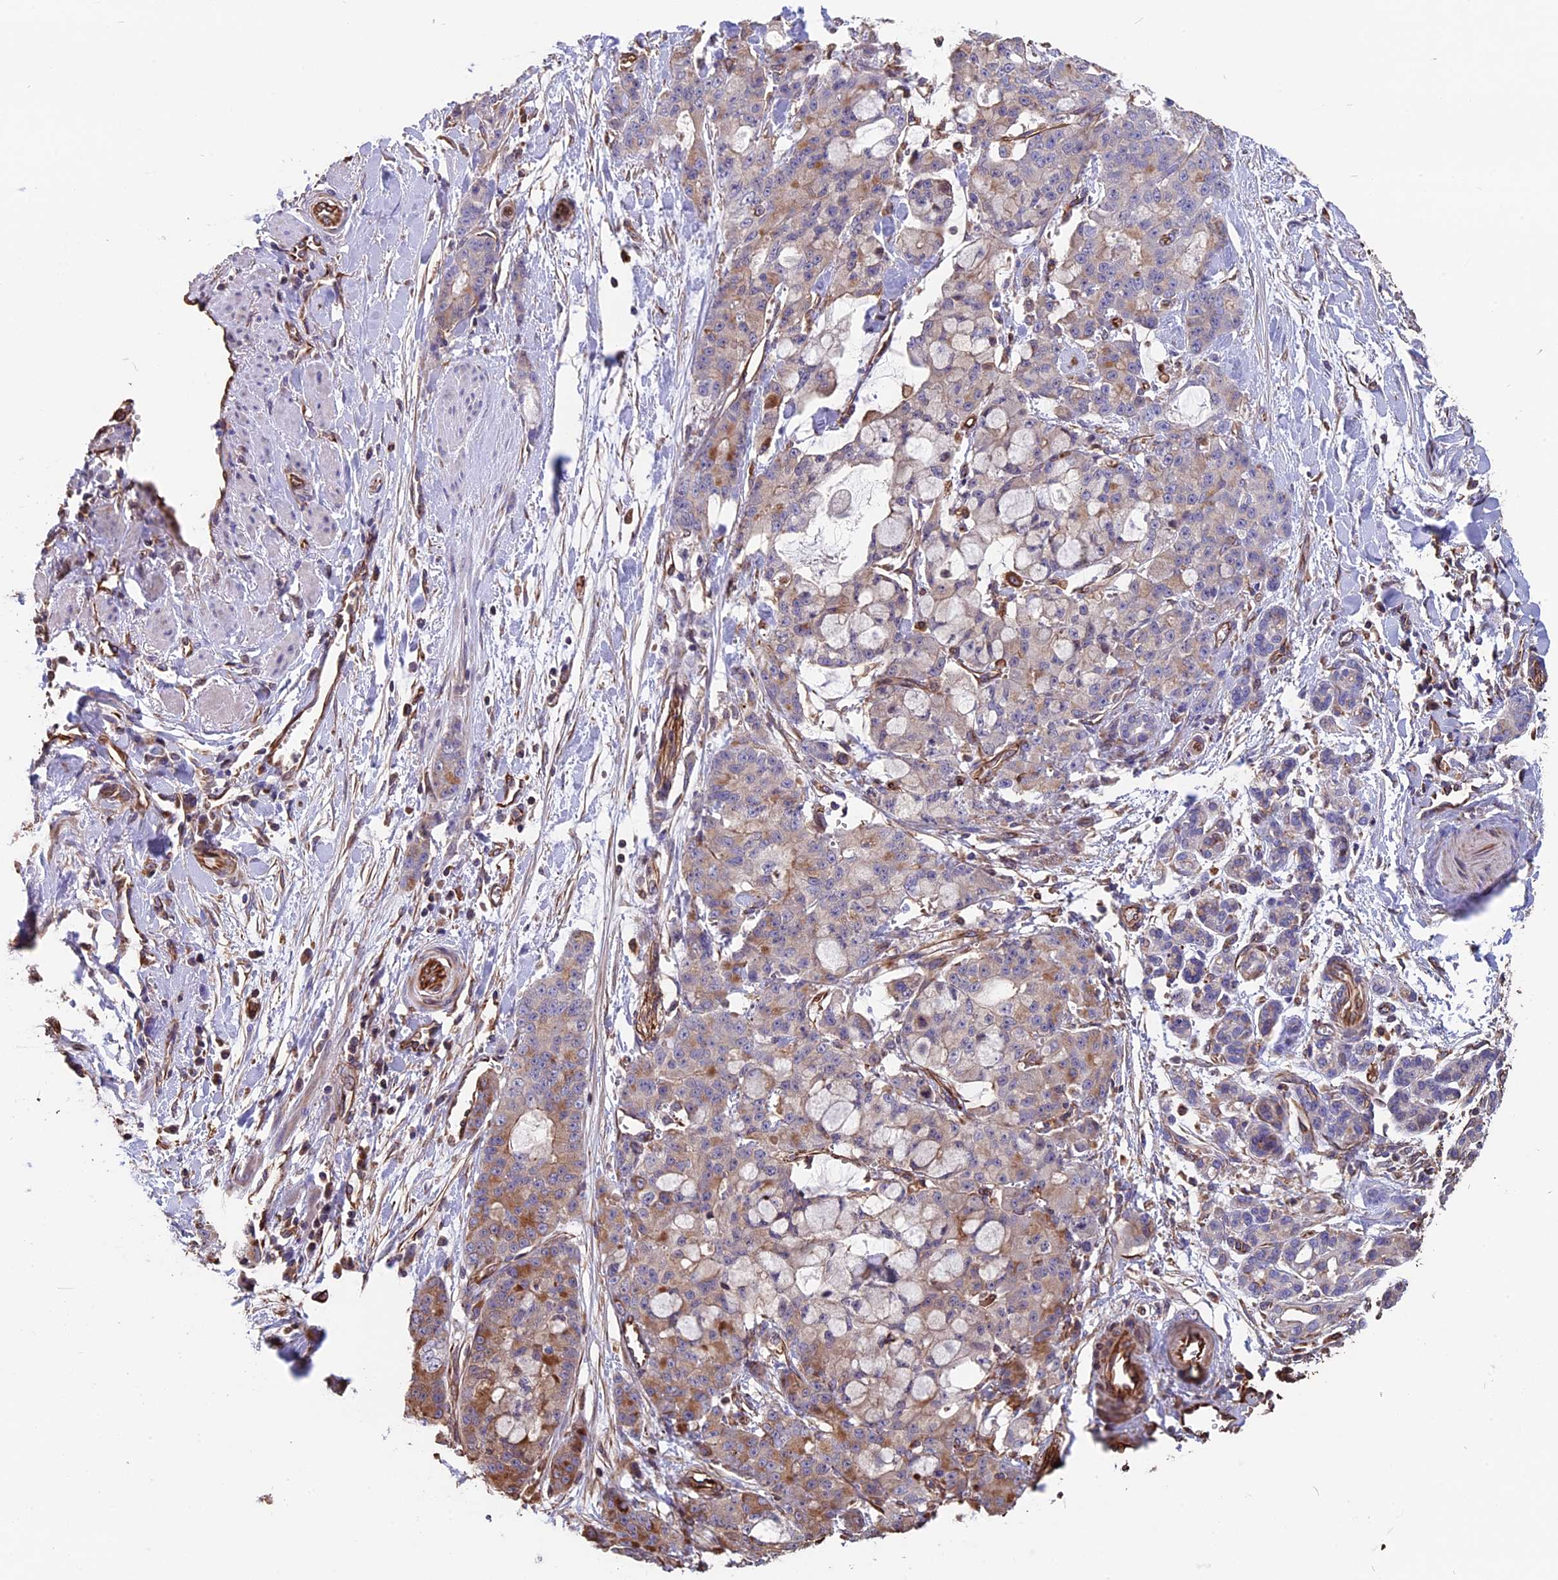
{"staining": {"intensity": "moderate", "quantity": "25%-75%", "location": "cytoplasmic/membranous"}, "tissue": "pancreatic cancer", "cell_type": "Tumor cells", "image_type": "cancer", "snomed": [{"axis": "morphology", "description": "Adenocarcinoma, NOS"}, {"axis": "topography", "description": "Pancreas"}], "caption": "An immunohistochemistry (IHC) micrograph of tumor tissue is shown. Protein staining in brown labels moderate cytoplasmic/membranous positivity in pancreatic cancer within tumor cells.", "gene": "SEH1L", "patient": {"sex": "female", "age": 73}}